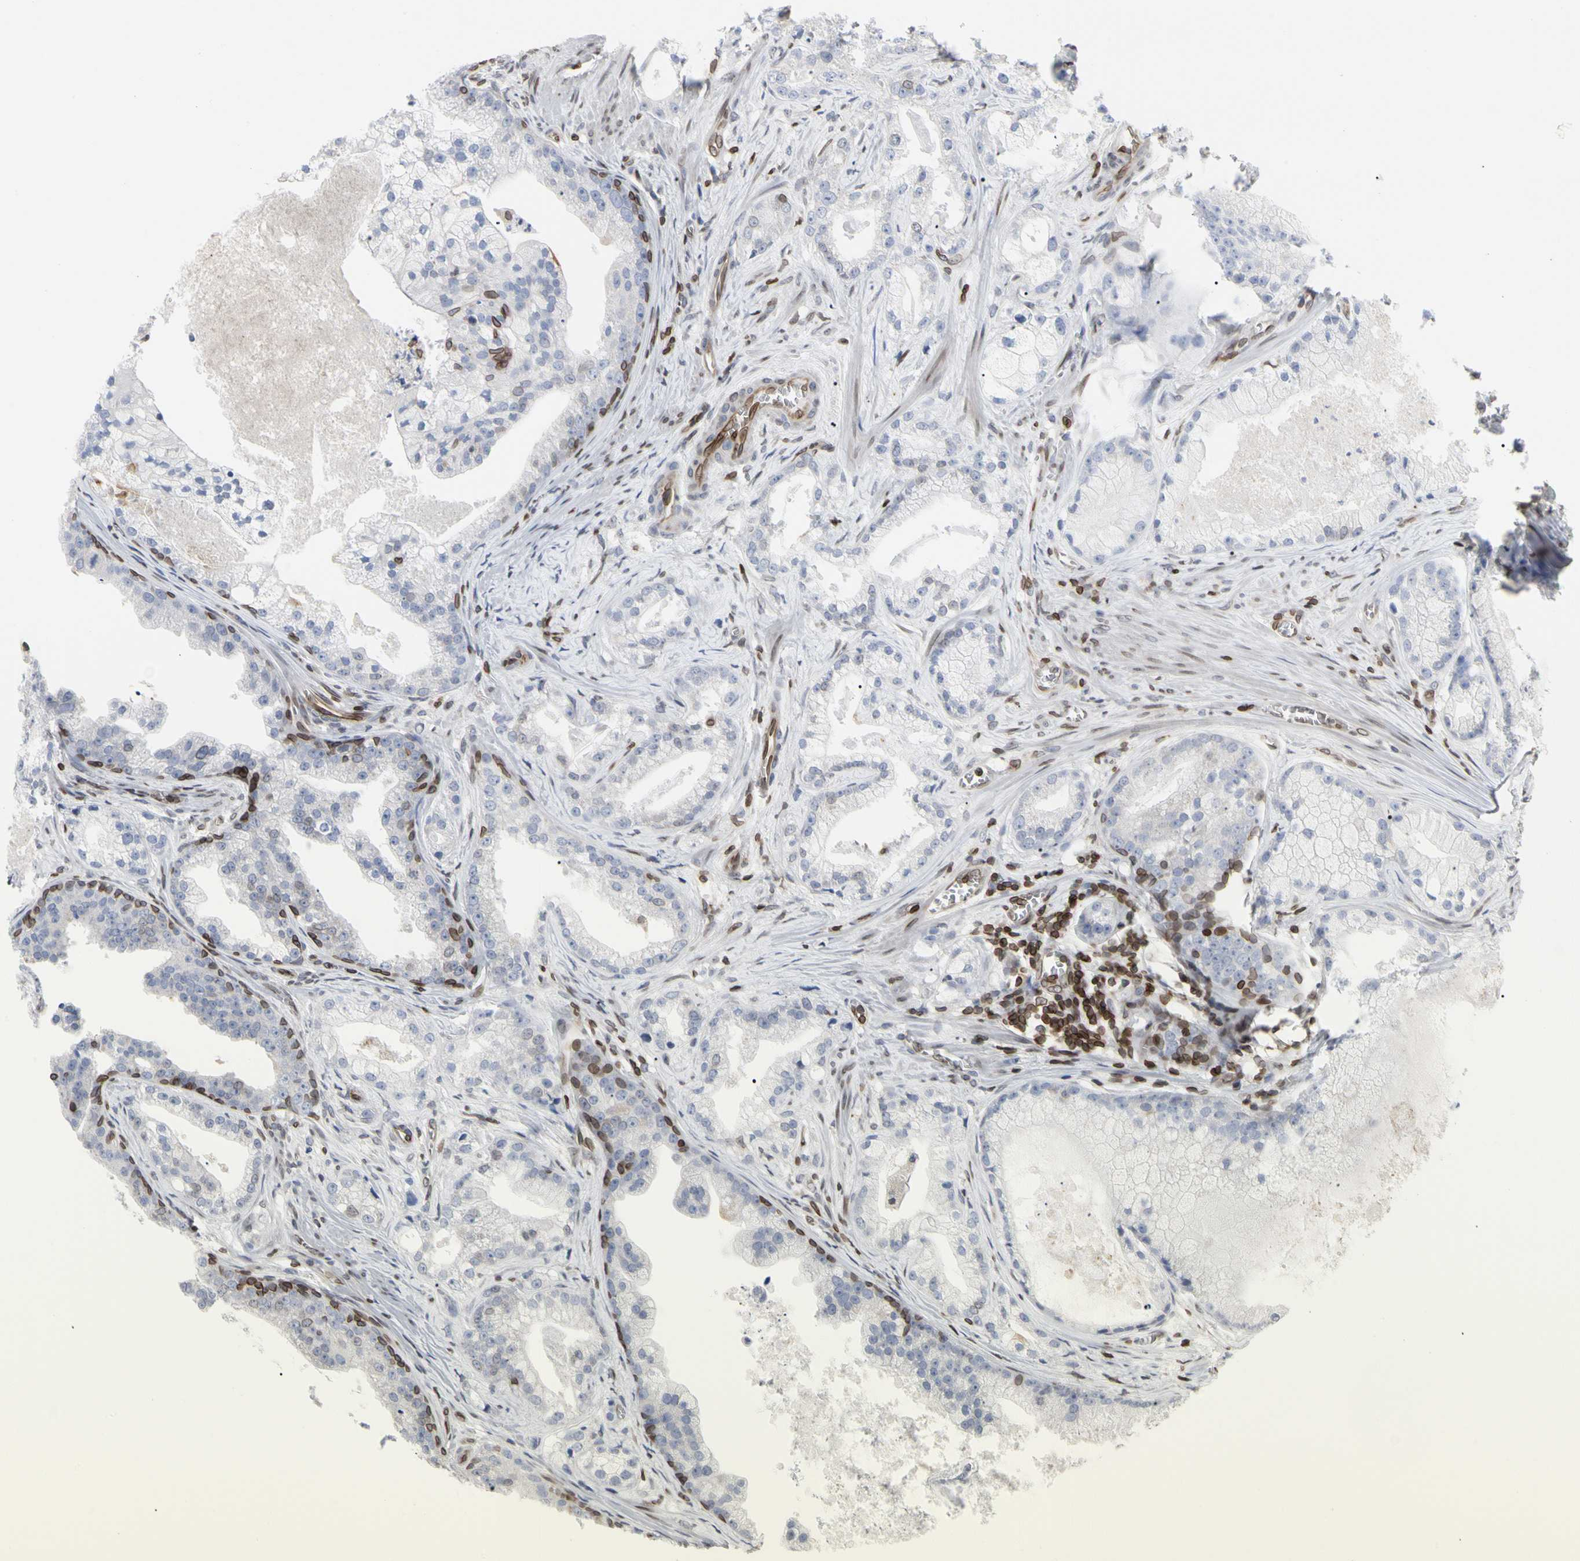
{"staining": {"intensity": "negative", "quantity": "none", "location": "none"}, "tissue": "prostate cancer", "cell_type": "Tumor cells", "image_type": "cancer", "snomed": [{"axis": "morphology", "description": "Adenocarcinoma, Low grade"}, {"axis": "topography", "description": "Prostate"}], "caption": "Tumor cells show no significant protein staining in prostate cancer (low-grade adenocarcinoma).", "gene": "TMPO", "patient": {"sex": "male", "age": 59}}